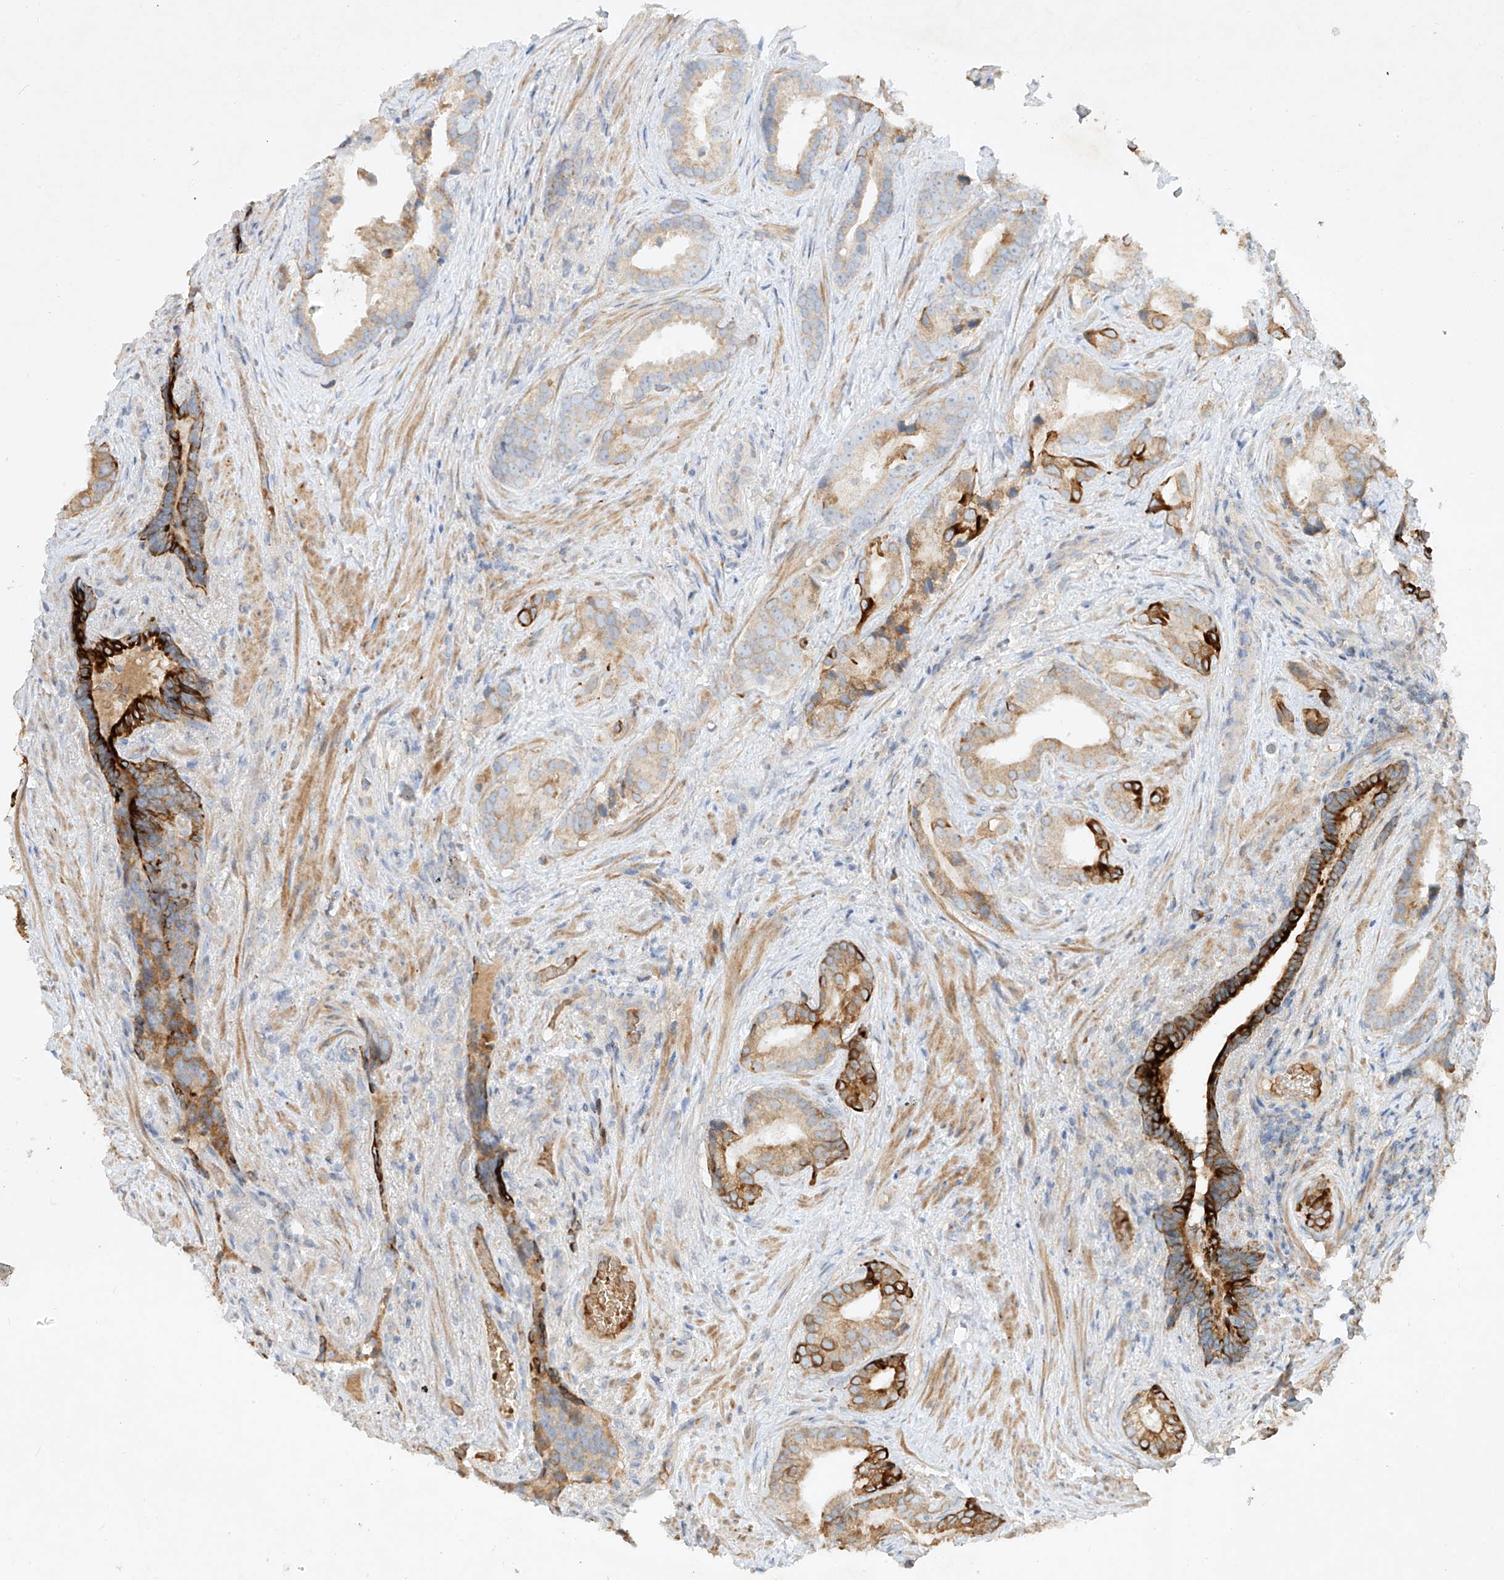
{"staining": {"intensity": "weak", "quantity": "<25%", "location": "cytoplasmic/membranous"}, "tissue": "prostate cancer", "cell_type": "Tumor cells", "image_type": "cancer", "snomed": [{"axis": "morphology", "description": "Adenocarcinoma, Low grade"}, {"axis": "topography", "description": "Prostate"}], "caption": "An immunohistochemistry micrograph of low-grade adenocarcinoma (prostate) is shown. There is no staining in tumor cells of low-grade adenocarcinoma (prostate).", "gene": "KPNA7", "patient": {"sex": "male", "age": 71}}